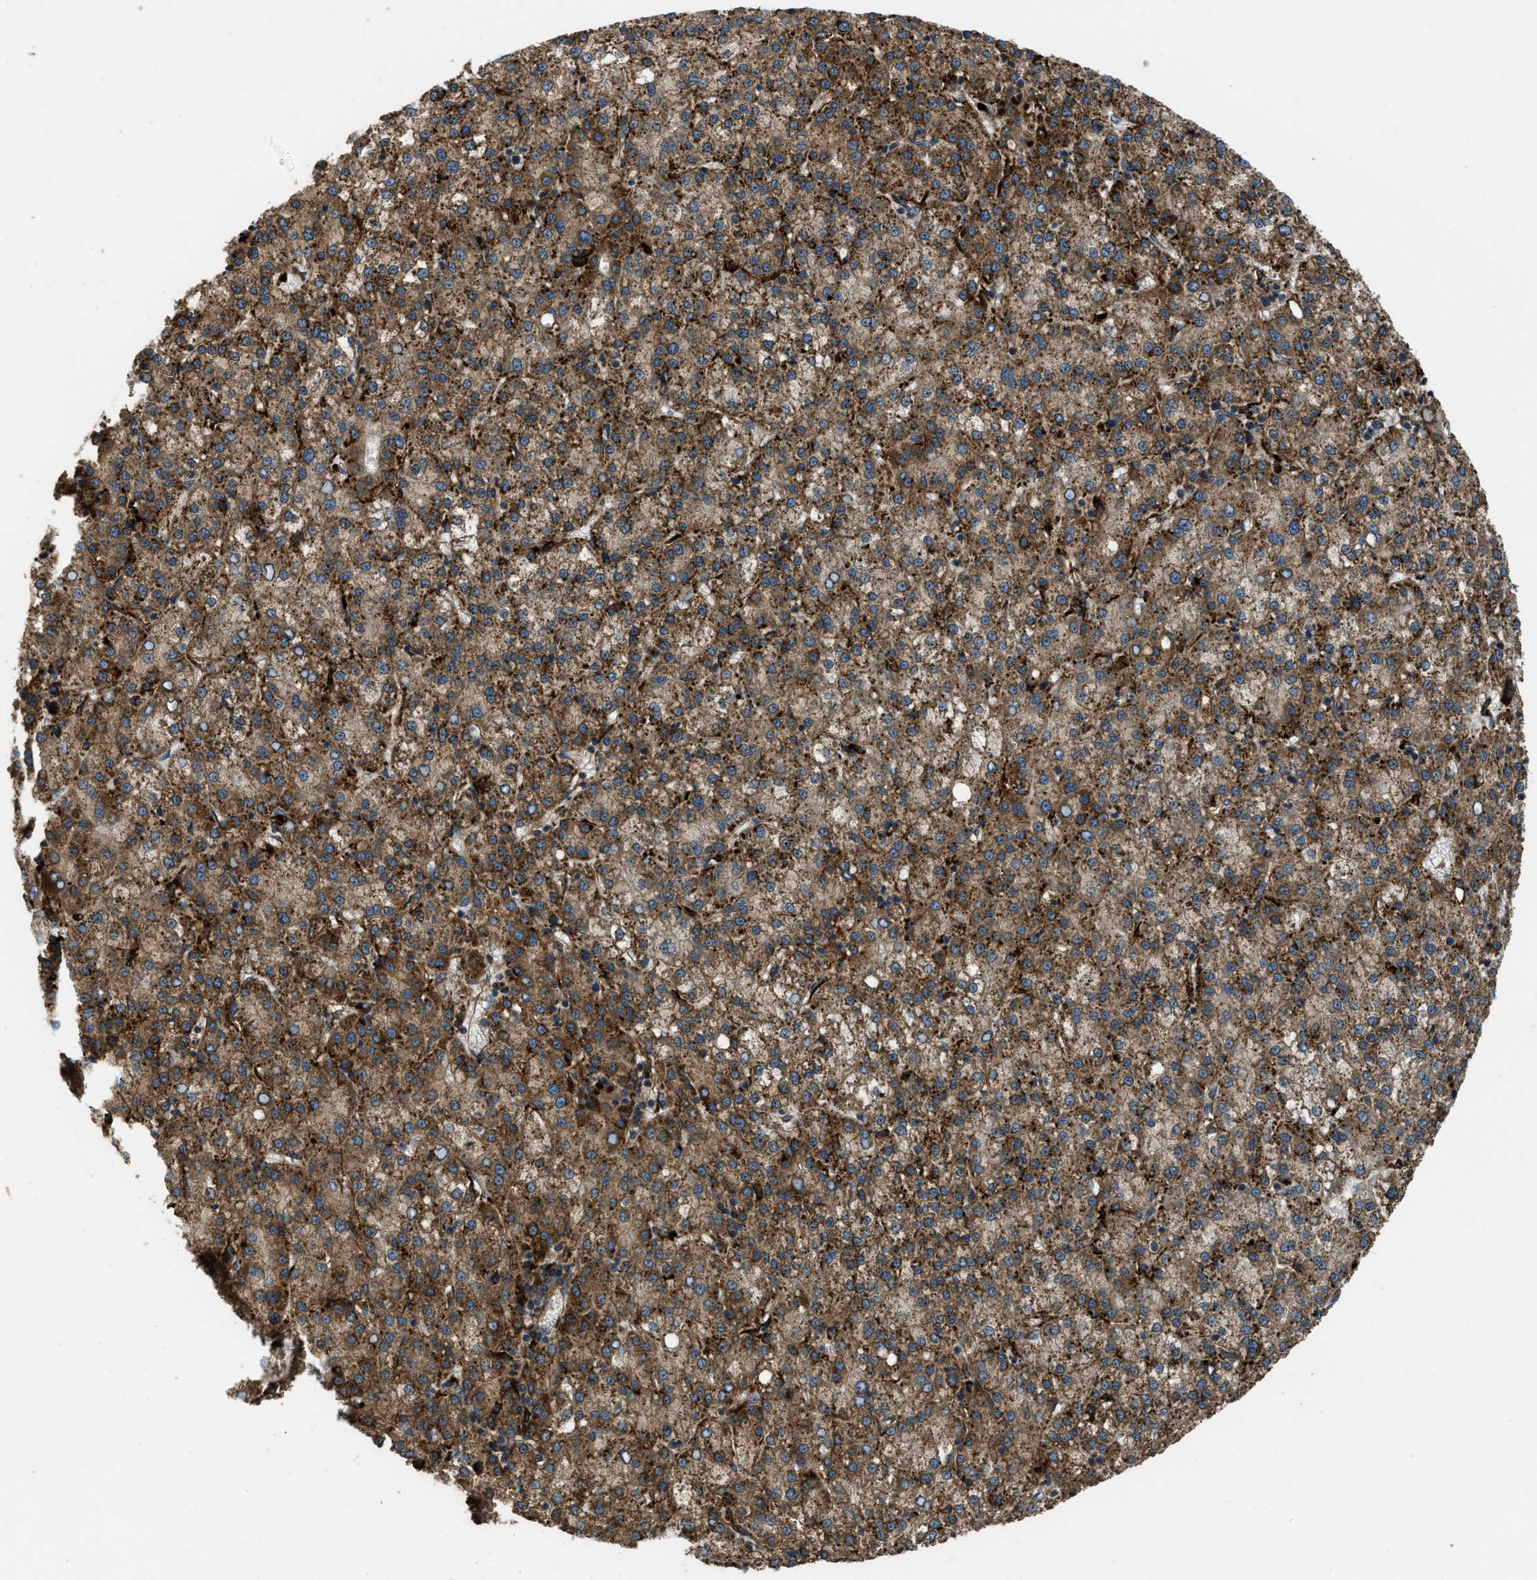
{"staining": {"intensity": "moderate", "quantity": ">75%", "location": "cytoplasmic/membranous"}, "tissue": "liver cancer", "cell_type": "Tumor cells", "image_type": "cancer", "snomed": [{"axis": "morphology", "description": "Carcinoma, Hepatocellular, NOS"}, {"axis": "topography", "description": "Liver"}], "caption": "Immunohistochemical staining of liver cancer exhibits moderate cytoplasmic/membranous protein positivity in approximately >75% of tumor cells.", "gene": "GGH", "patient": {"sex": "female", "age": 58}}